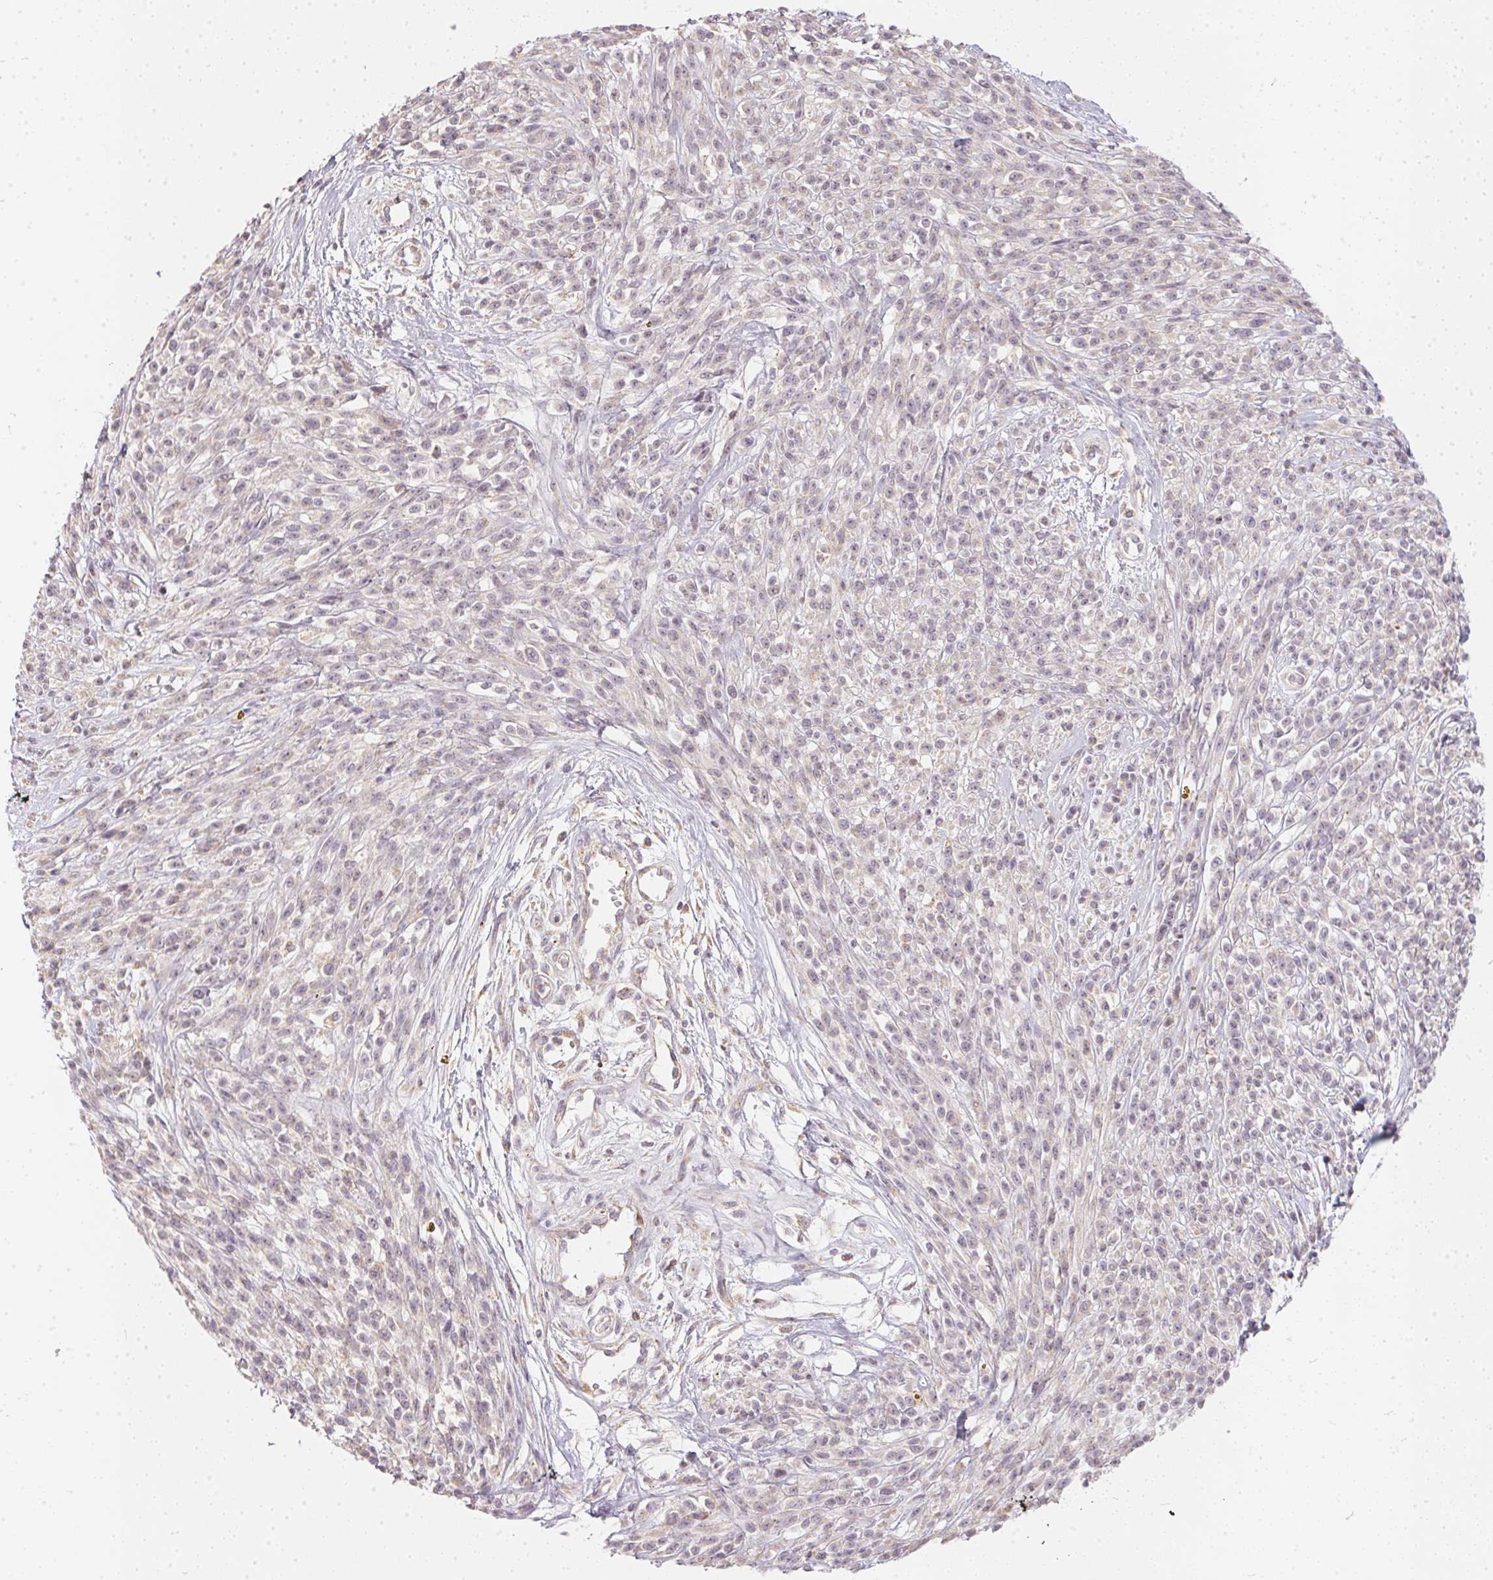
{"staining": {"intensity": "negative", "quantity": "none", "location": "none"}, "tissue": "melanoma", "cell_type": "Tumor cells", "image_type": "cancer", "snomed": [{"axis": "morphology", "description": "Malignant melanoma, NOS"}, {"axis": "topography", "description": "Skin"}, {"axis": "topography", "description": "Skin of trunk"}], "caption": "A histopathology image of human melanoma is negative for staining in tumor cells. Brightfield microscopy of immunohistochemistry stained with DAB (brown) and hematoxylin (blue), captured at high magnification.", "gene": "VWA5B2", "patient": {"sex": "male", "age": 74}}